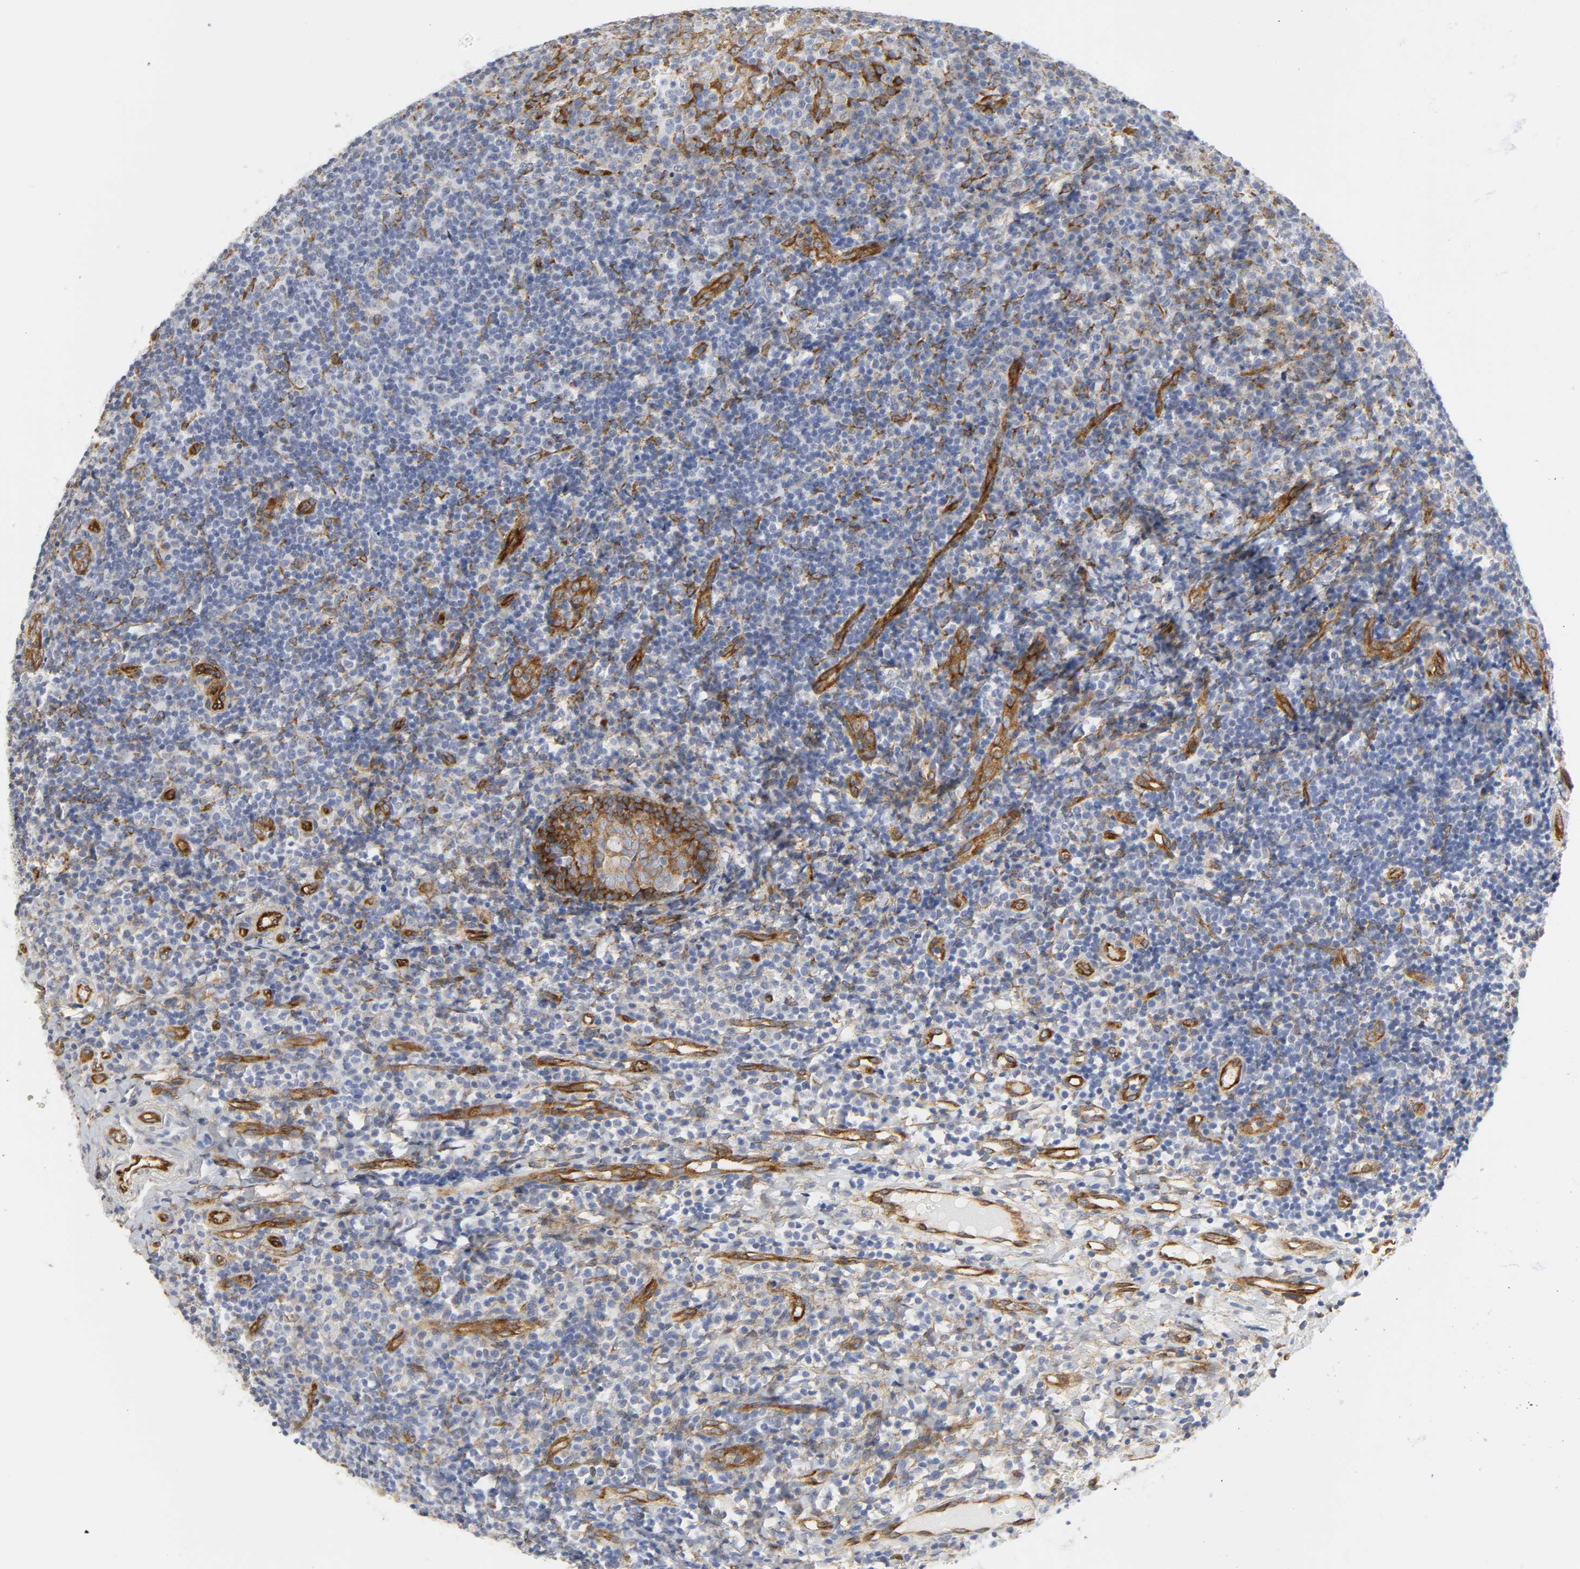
{"staining": {"intensity": "negative", "quantity": "none", "location": "none"}, "tissue": "tonsil", "cell_type": "Germinal center cells", "image_type": "normal", "snomed": [{"axis": "morphology", "description": "Normal tissue, NOS"}, {"axis": "topography", "description": "Tonsil"}], "caption": "A micrograph of tonsil stained for a protein demonstrates no brown staining in germinal center cells. Brightfield microscopy of immunohistochemistry stained with DAB (brown) and hematoxylin (blue), captured at high magnification.", "gene": "DOCK1", "patient": {"sex": "female", "age": 40}}